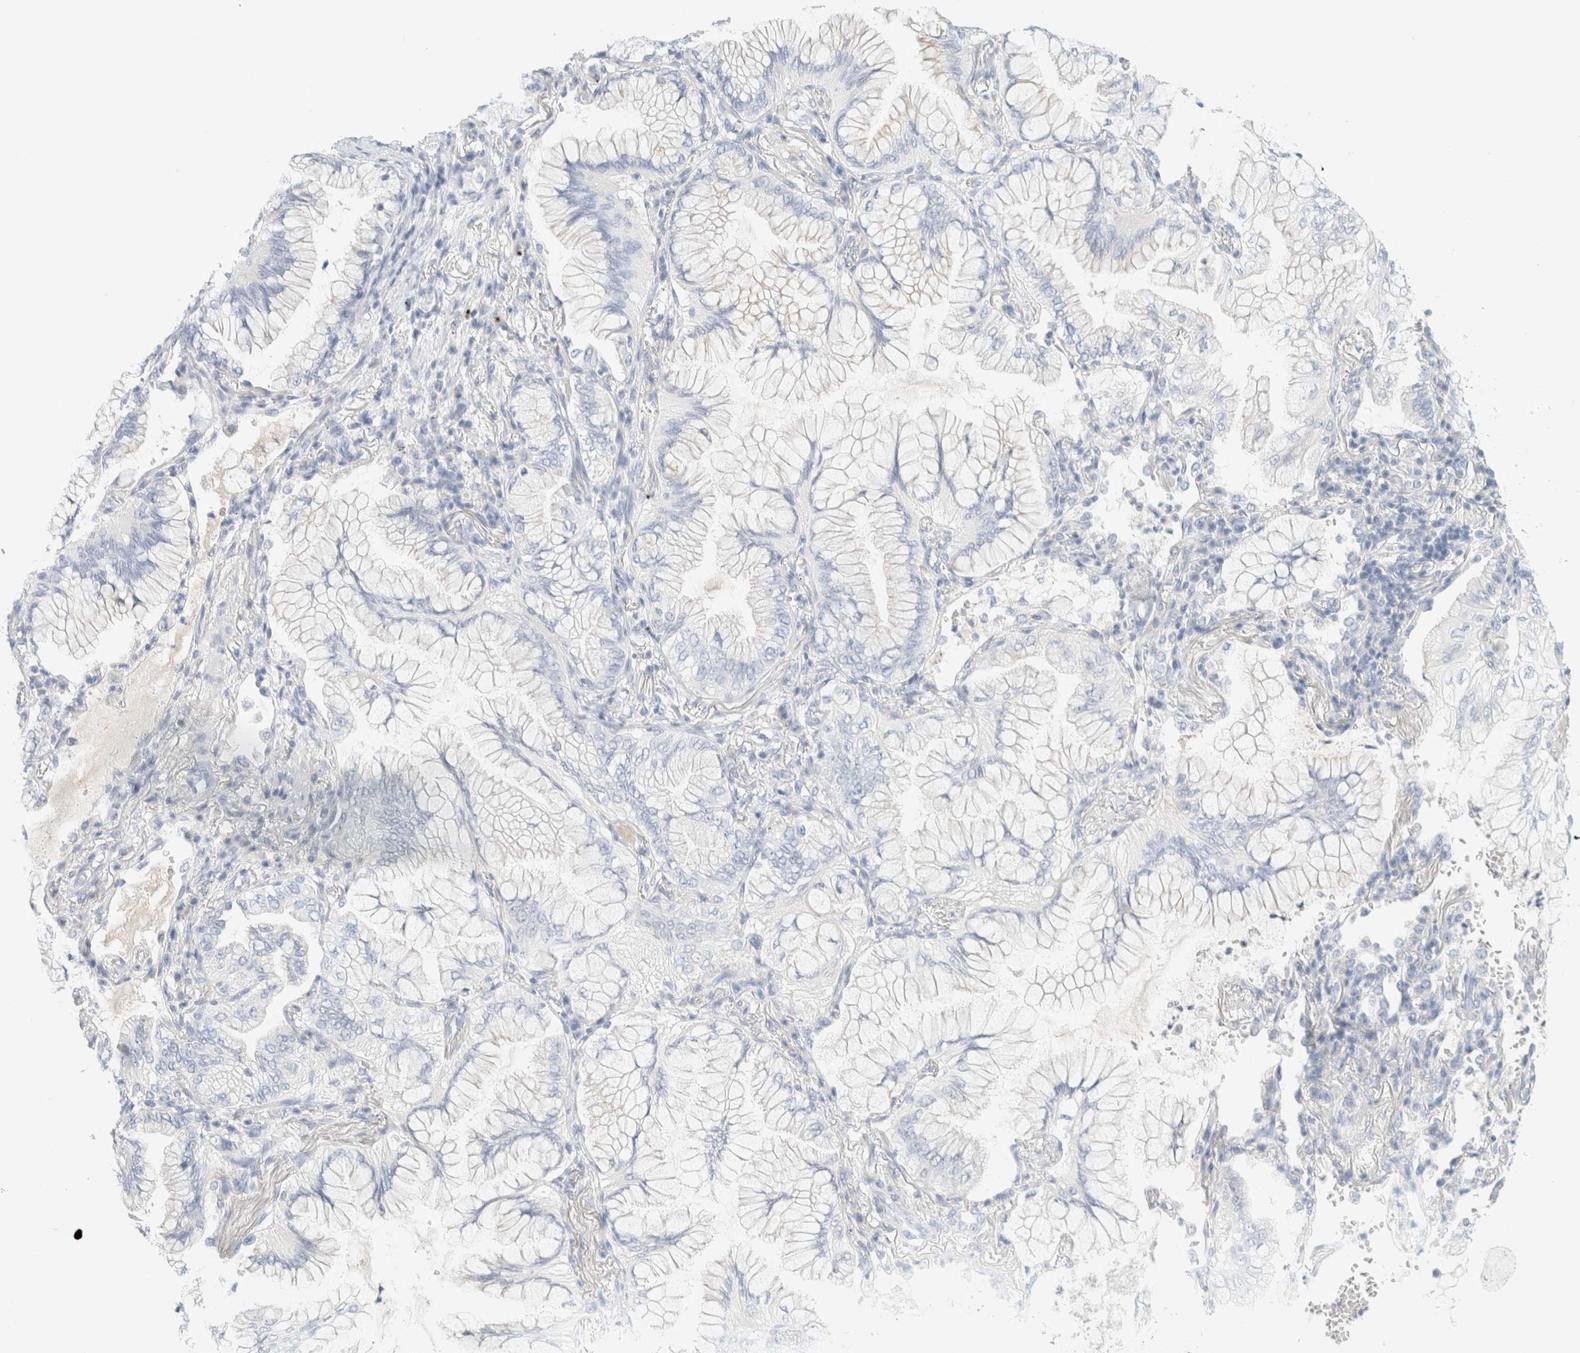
{"staining": {"intensity": "negative", "quantity": "none", "location": "none"}, "tissue": "lung cancer", "cell_type": "Tumor cells", "image_type": "cancer", "snomed": [{"axis": "morphology", "description": "Adenocarcinoma, NOS"}, {"axis": "topography", "description": "Lung"}], "caption": "An IHC image of lung adenocarcinoma is shown. There is no staining in tumor cells of lung adenocarcinoma. (Brightfield microscopy of DAB (3,3'-diaminobenzidine) immunohistochemistry (IHC) at high magnification).", "gene": "HEXD", "patient": {"sex": "female", "age": 70}}